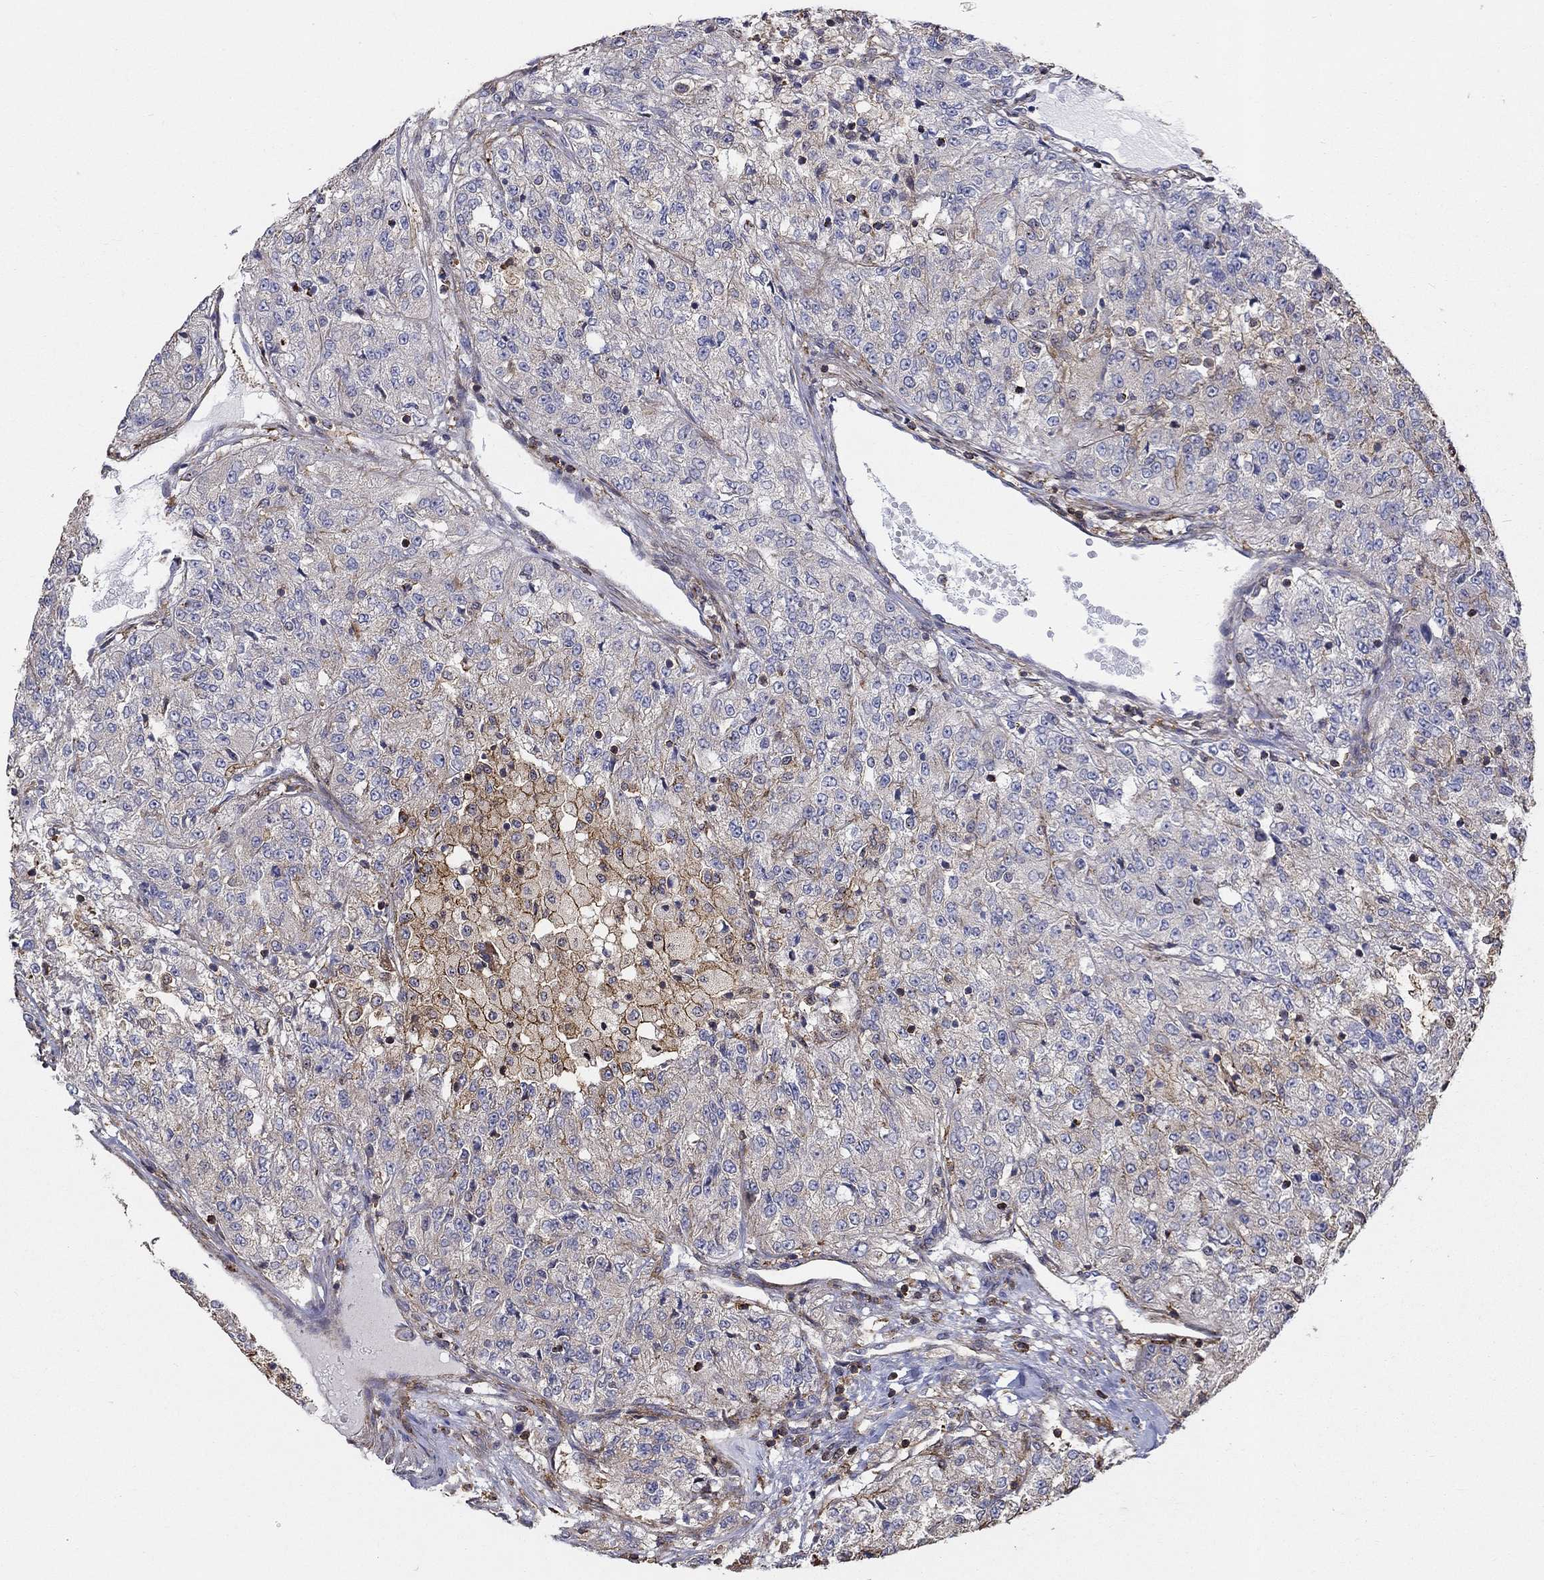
{"staining": {"intensity": "strong", "quantity": "<25%", "location": "cytoplasmic/membranous"}, "tissue": "renal cancer", "cell_type": "Tumor cells", "image_type": "cancer", "snomed": [{"axis": "morphology", "description": "Adenocarcinoma, NOS"}, {"axis": "topography", "description": "Kidney"}], "caption": "DAB (3,3'-diaminobenzidine) immunohistochemical staining of renal adenocarcinoma exhibits strong cytoplasmic/membranous protein positivity in about <25% of tumor cells. The staining was performed using DAB (3,3'-diaminobenzidine) to visualize the protein expression in brown, while the nuclei were stained in blue with hematoxylin (Magnification: 20x).", "gene": "NPHP1", "patient": {"sex": "female", "age": 63}}